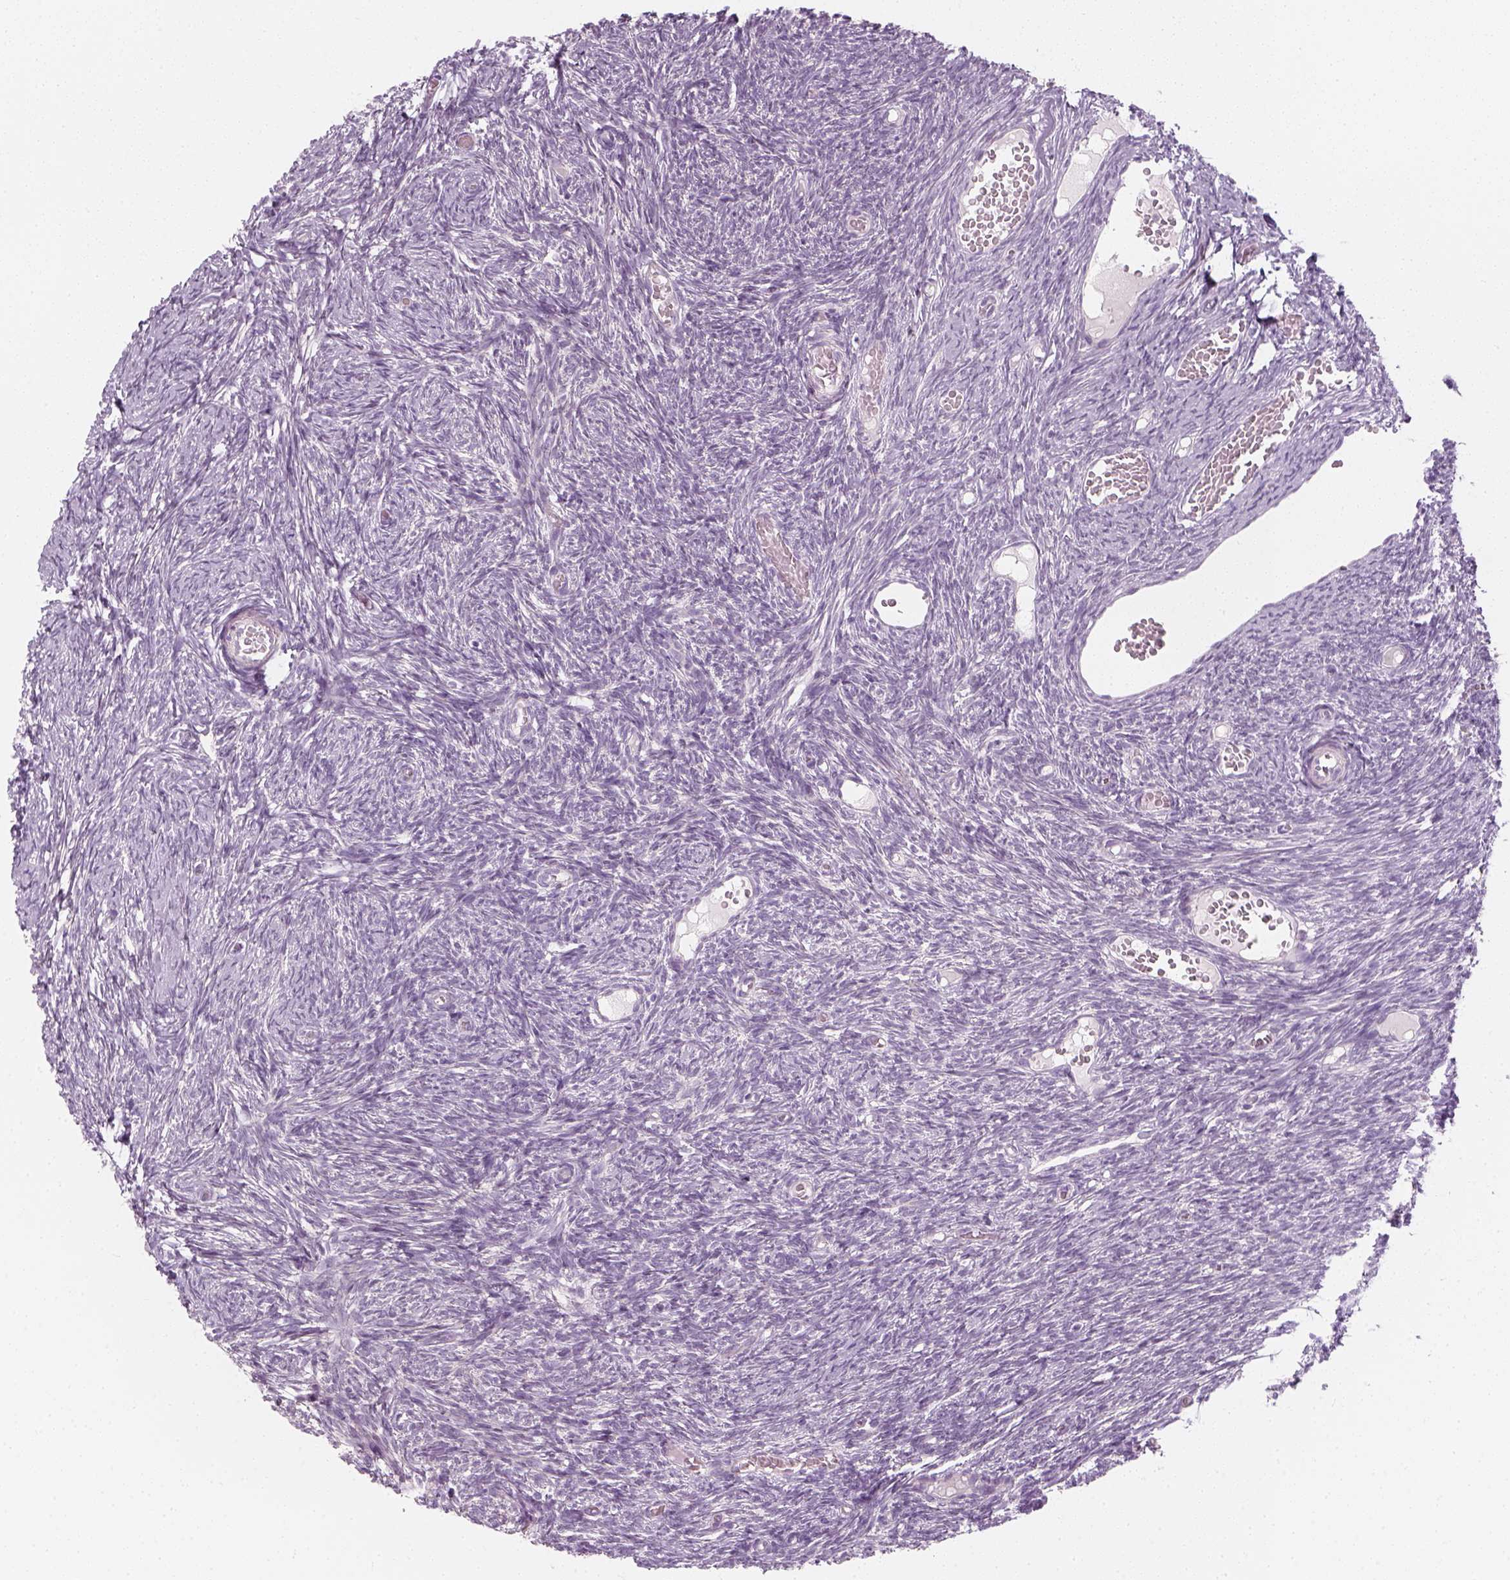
{"staining": {"intensity": "negative", "quantity": "none", "location": "none"}, "tissue": "ovary", "cell_type": "Ovarian stroma cells", "image_type": "normal", "snomed": [{"axis": "morphology", "description": "Normal tissue, NOS"}, {"axis": "topography", "description": "Ovary"}], "caption": "Ovary stained for a protein using immunohistochemistry (IHC) reveals no staining ovarian stroma cells.", "gene": "PRAME", "patient": {"sex": "female", "age": 39}}